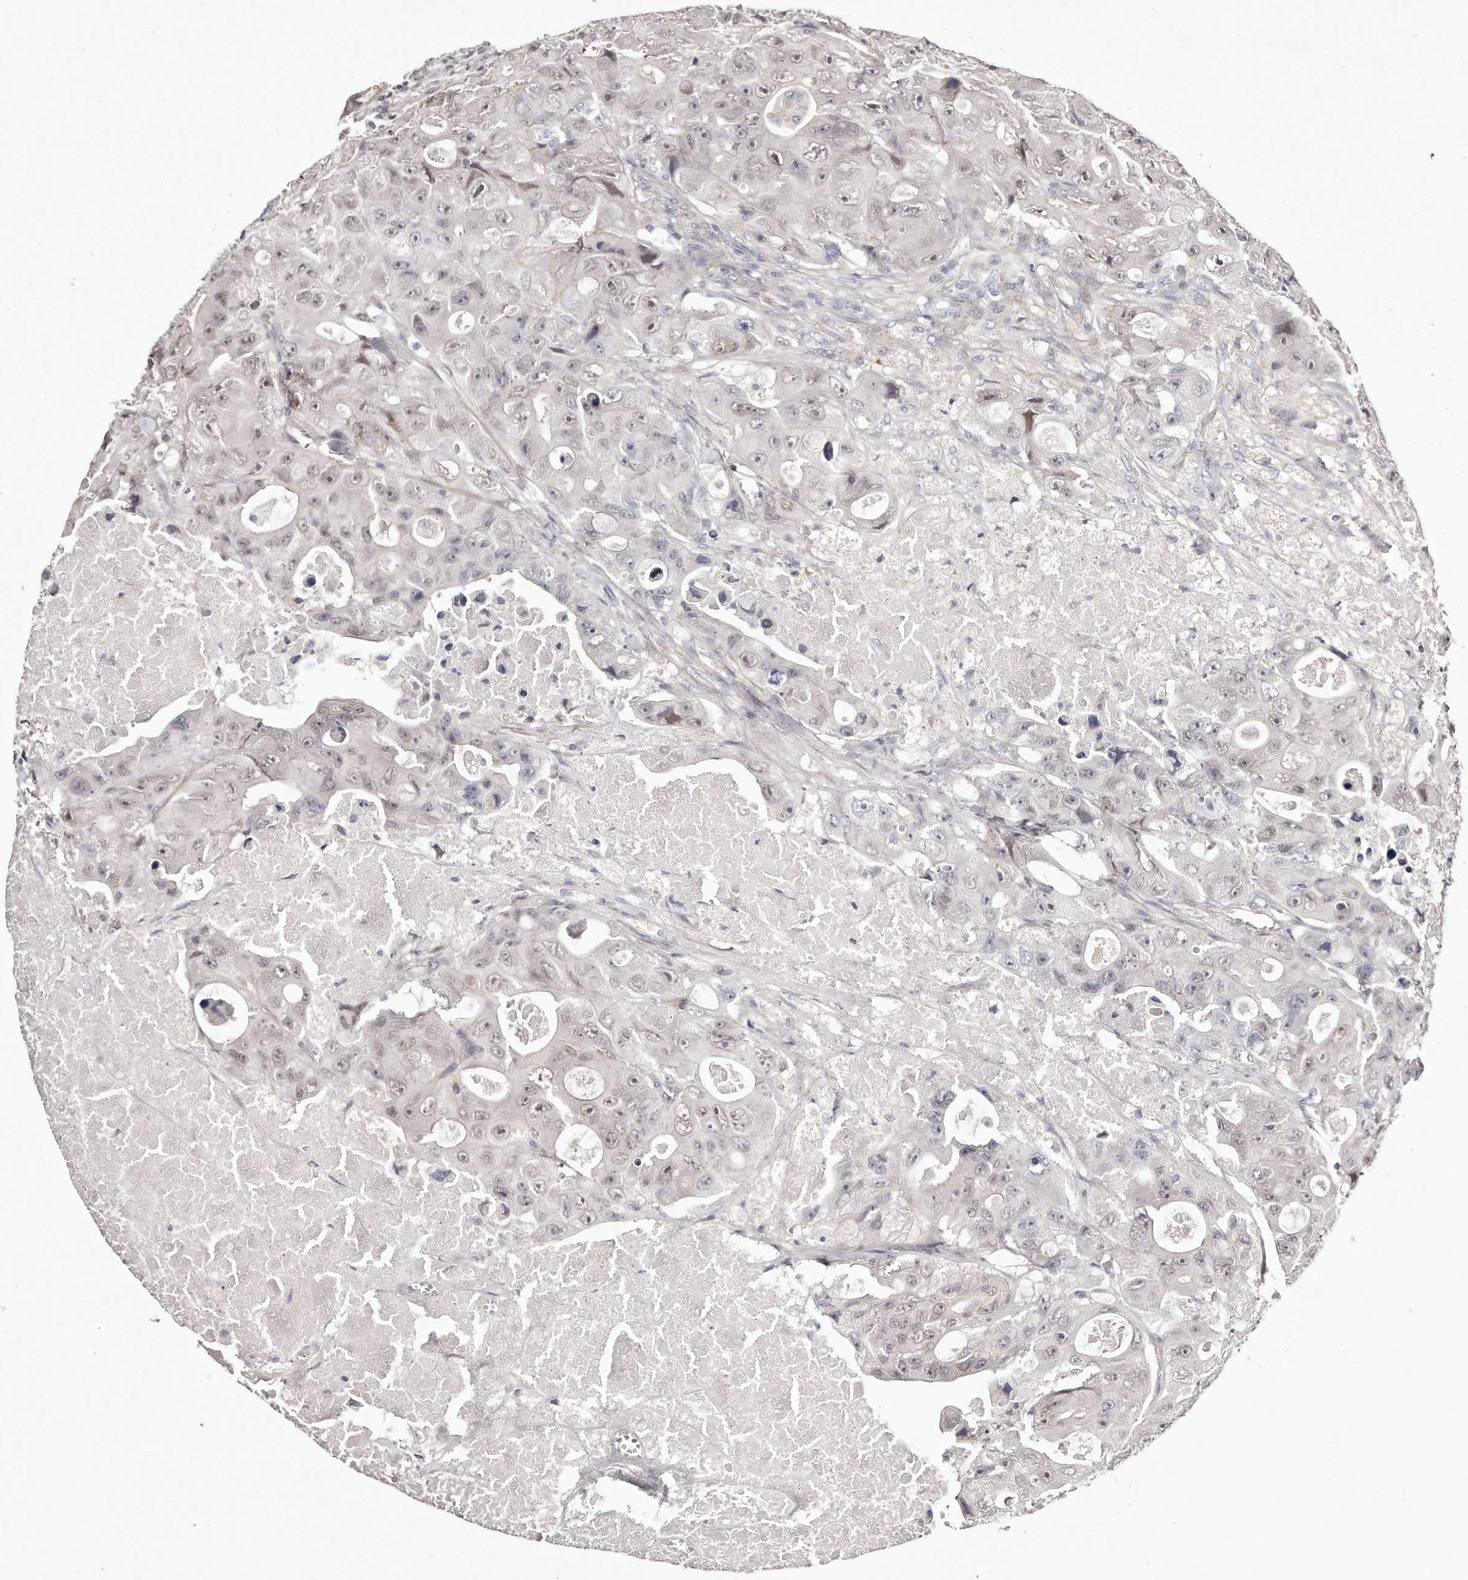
{"staining": {"intensity": "negative", "quantity": "none", "location": "none"}, "tissue": "colorectal cancer", "cell_type": "Tumor cells", "image_type": "cancer", "snomed": [{"axis": "morphology", "description": "Adenocarcinoma, NOS"}, {"axis": "topography", "description": "Colon"}], "caption": "The IHC micrograph has no significant expression in tumor cells of colorectal adenocarcinoma tissue. Brightfield microscopy of immunohistochemistry (IHC) stained with DAB (3,3'-diaminobenzidine) (brown) and hematoxylin (blue), captured at high magnification.", "gene": "CASZ1", "patient": {"sex": "female", "age": 46}}